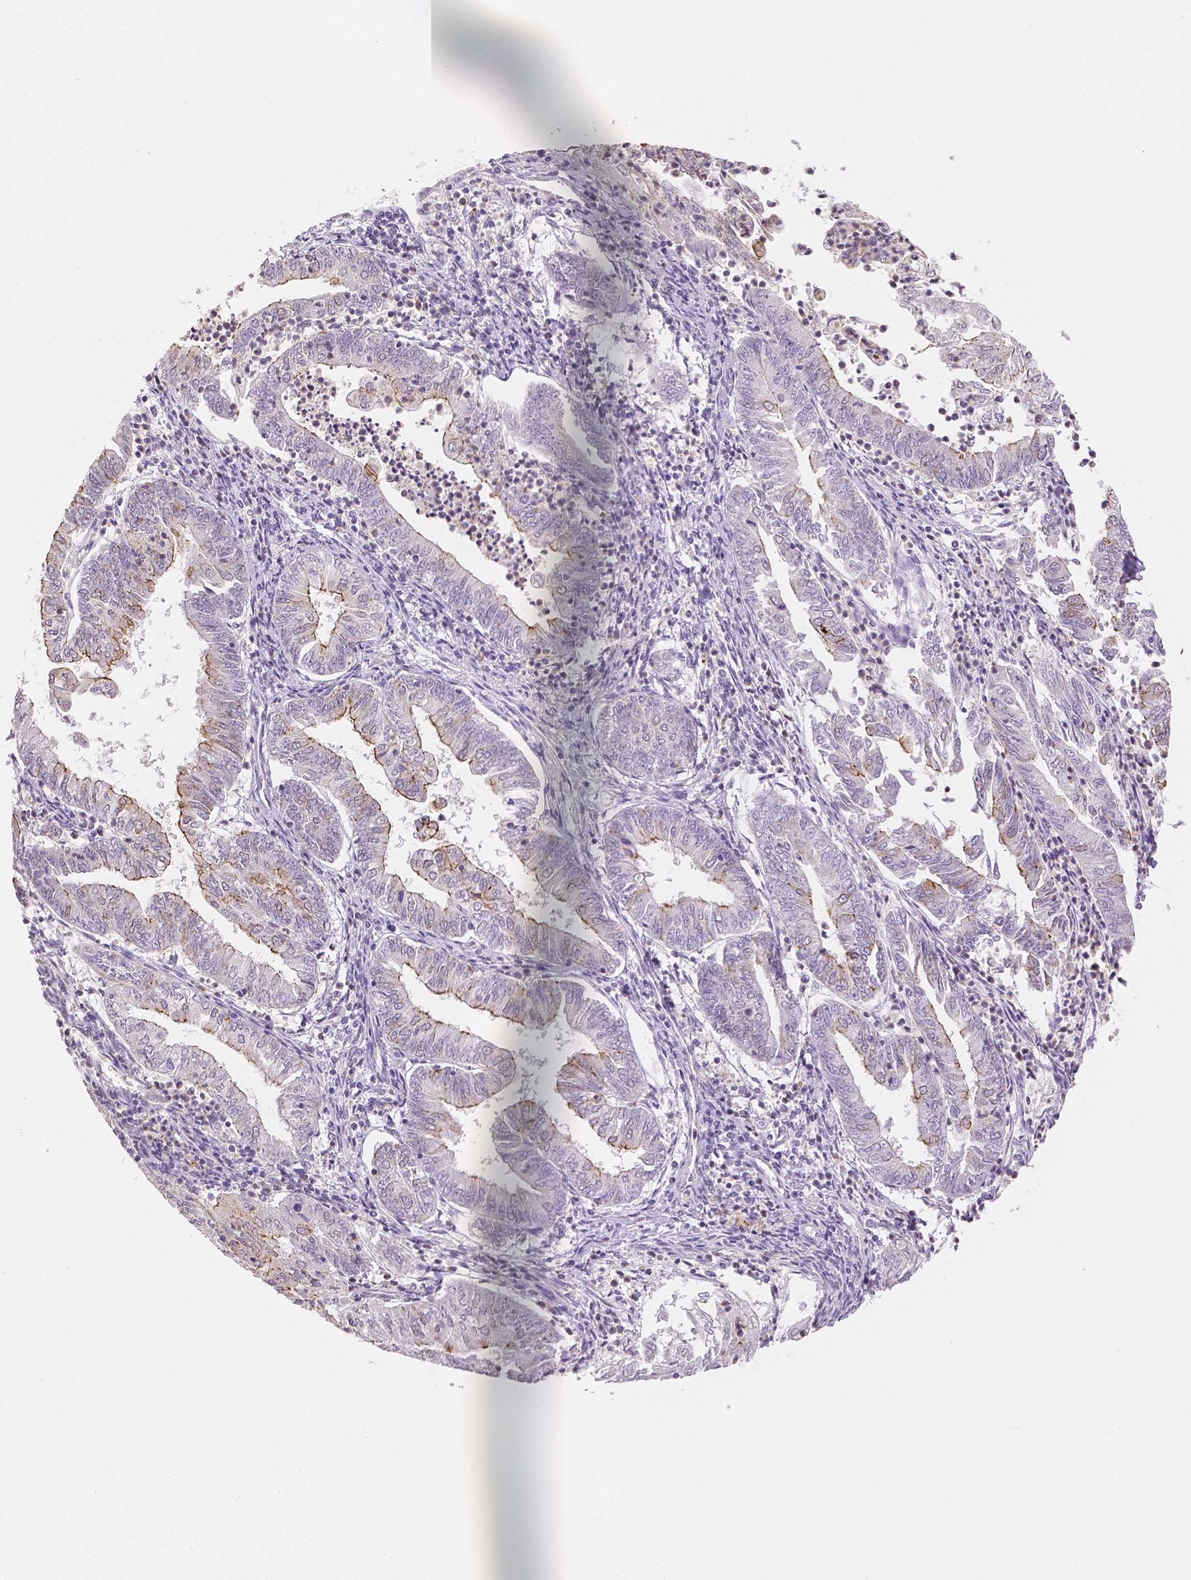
{"staining": {"intensity": "moderate", "quantity": "<25%", "location": "cytoplasmic/membranous"}, "tissue": "endometrial cancer", "cell_type": "Tumor cells", "image_type": "cancer", "snomed": [{"axis": "morphology", "description": "Adenocarcinoma, NOS"}, {"axis": "topography", "description": "Endometrium"}], "caption": "Endometrial adenocarcinoma stained with a brown dye exhibits moderate cytoplasmic/membranous positive expression in approximately <25% of tumor cells.", "gene": "OCLN", "patient": {"sex": "female", "age": 55}}